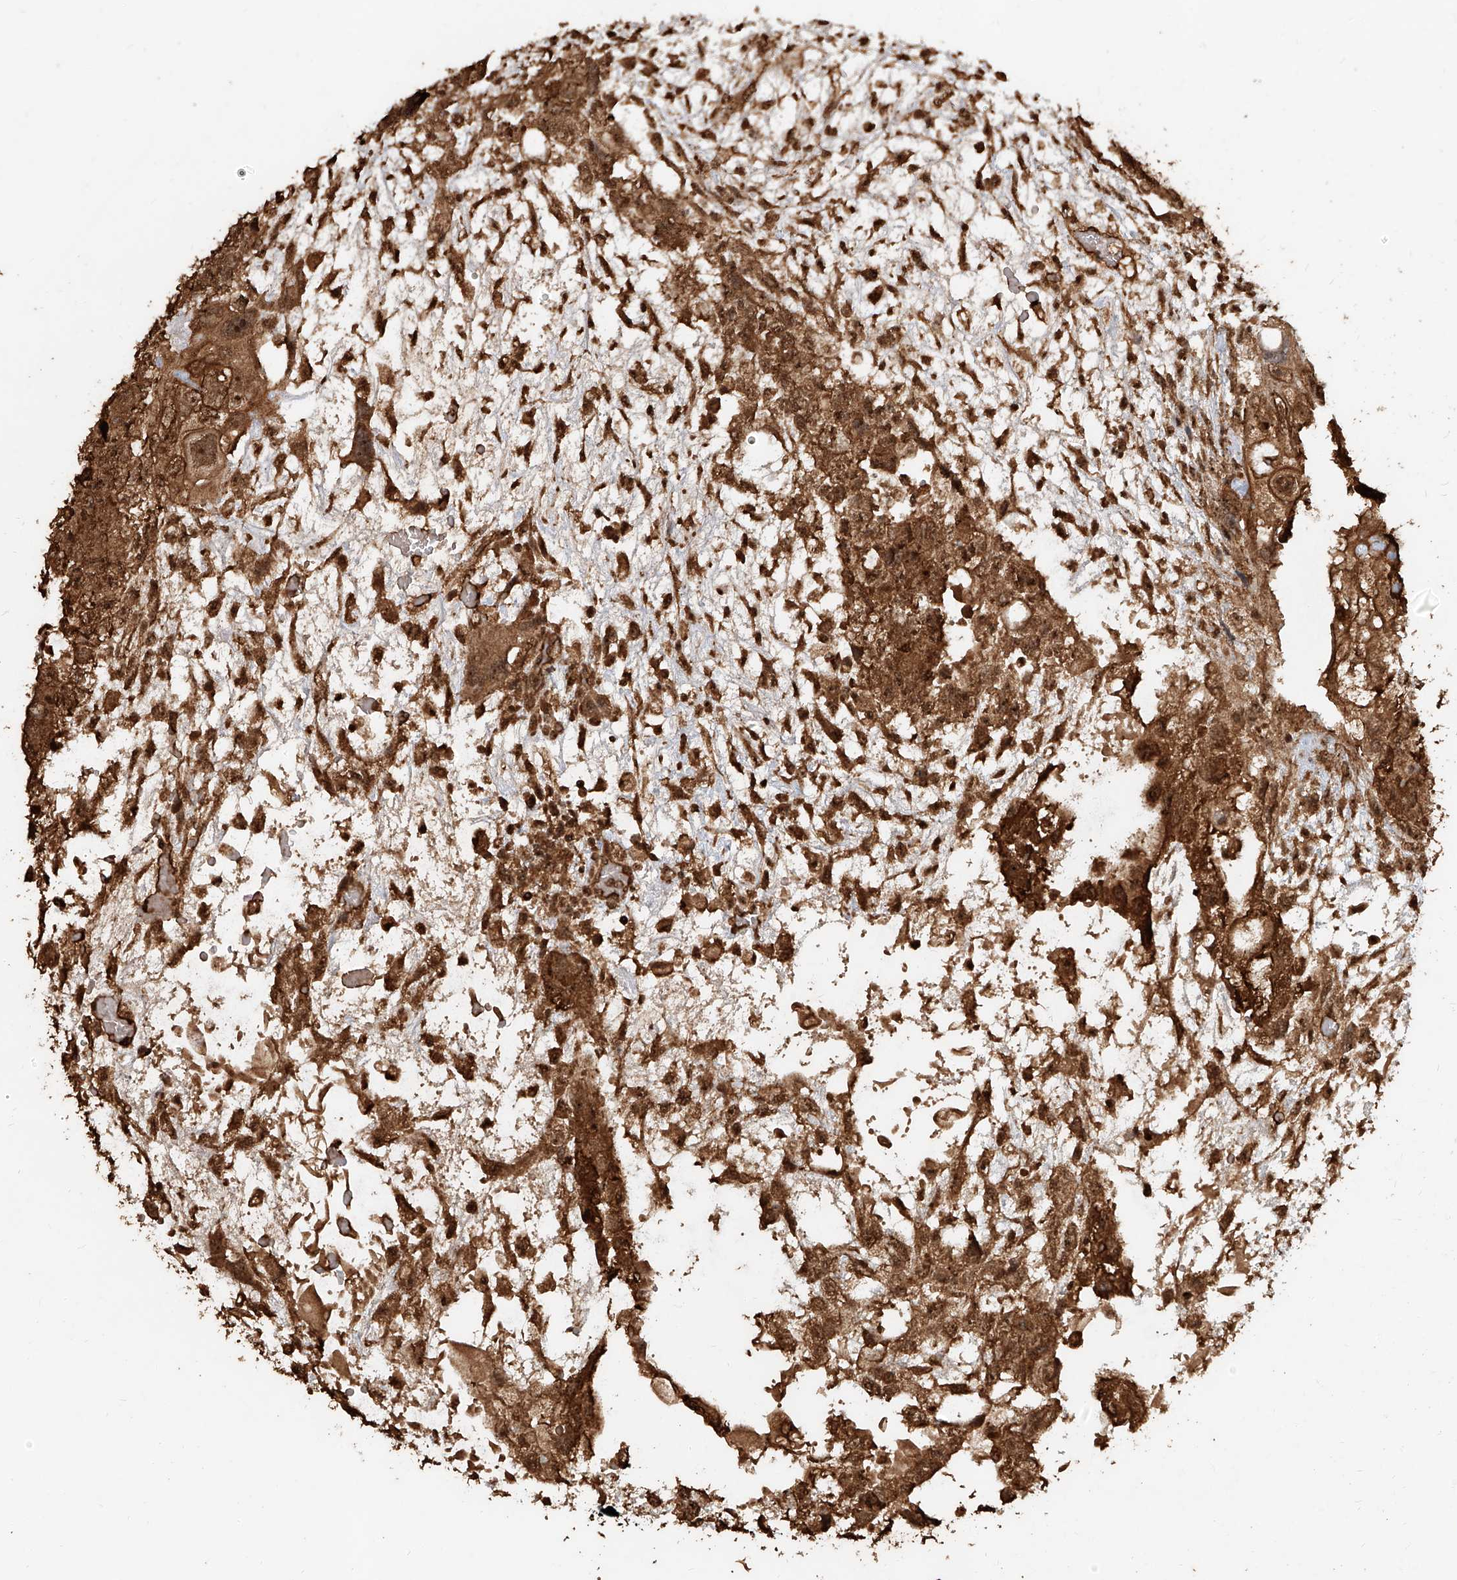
{"staining": {"intensity": "strong", "quantity": ">75%", "location": "cytoplasmic/membranous,nuclear"}, "tissue": "testis cancer", "cell_type": "Tumor cells", "image_type": "cancer", "snomed": [{"axis": "morphology", "description": "Carcinoma, Embryonal, NOS"}, {"axis": "topography", "description": "Testis"}], "caption": "Strong cytoplasmic/membranous and nuclear positivity for a protein is seen in about >75% of tumor cells of testis embryonal carcinoma using immunohistochemistry (IHC).", "gene": "ZNF660", "patient": {"sex": "male", "age": 36}}